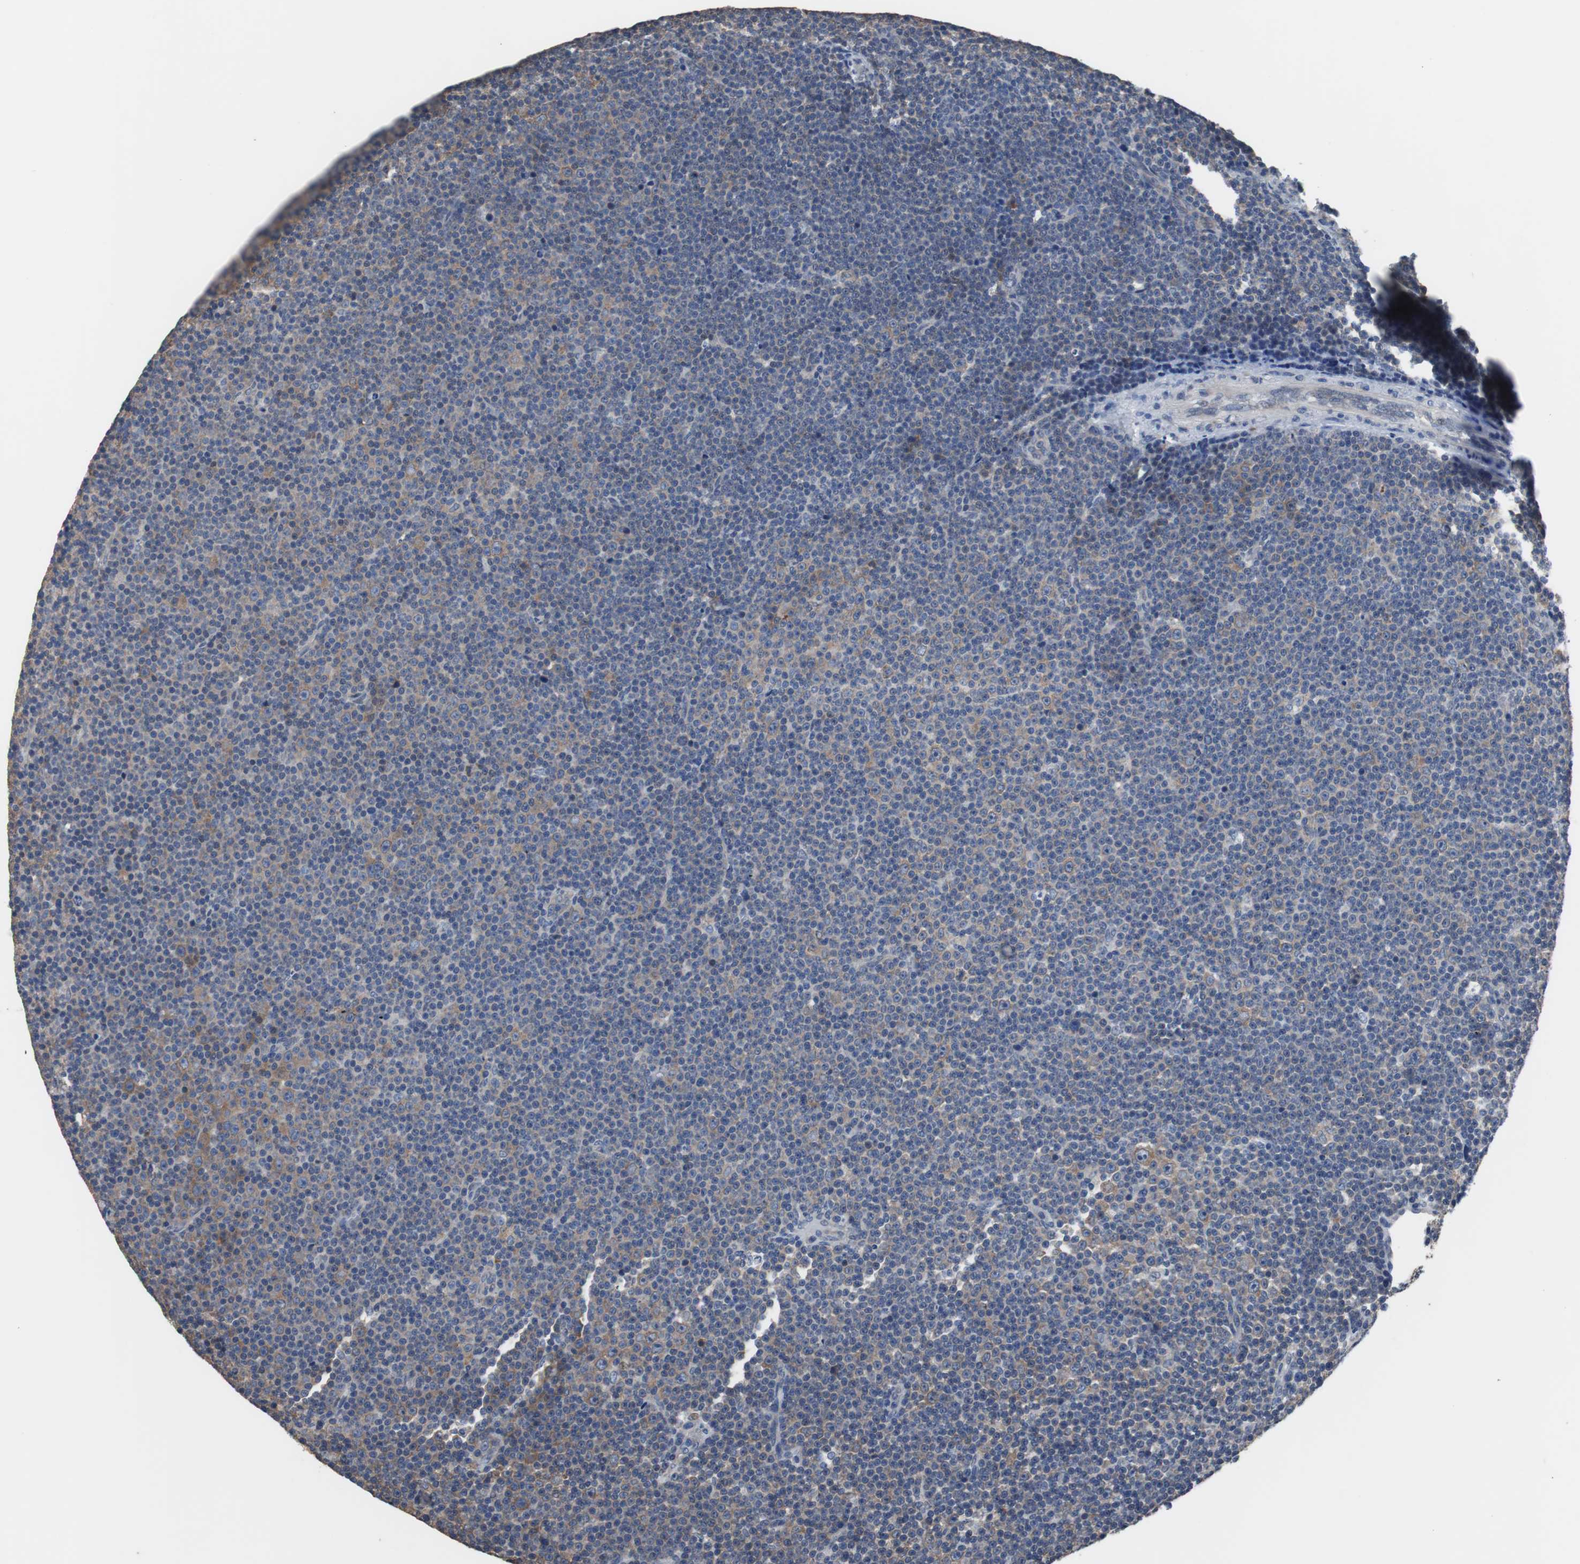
{"staining": {"intensity": "moderate", "quantity": "<25%", "location": "cytoplasmic/membranous"}, "tissue": "lymphoma", "cell_type": "Tumor cells", "image_type": "cancer", "snomed": [{"axis": "morphology", "description": "Malignant lymphoma, non-Hodgkin's type, Low grade"}, {"axis": "topography", "description": "Lymph node"}], "caption": "Low-grade malignant lymphoma, non-Hodgkin's type stained with IHC reveals moderate cytoplasmic/membranous staining in about <25% of tumor cells. (Stains: DAB in brown, nuclei in blue, Microscopy: brightfield microscopy at high magnification).", "gene": "USP10", "patient": {"sex": "female", "age": 67}}